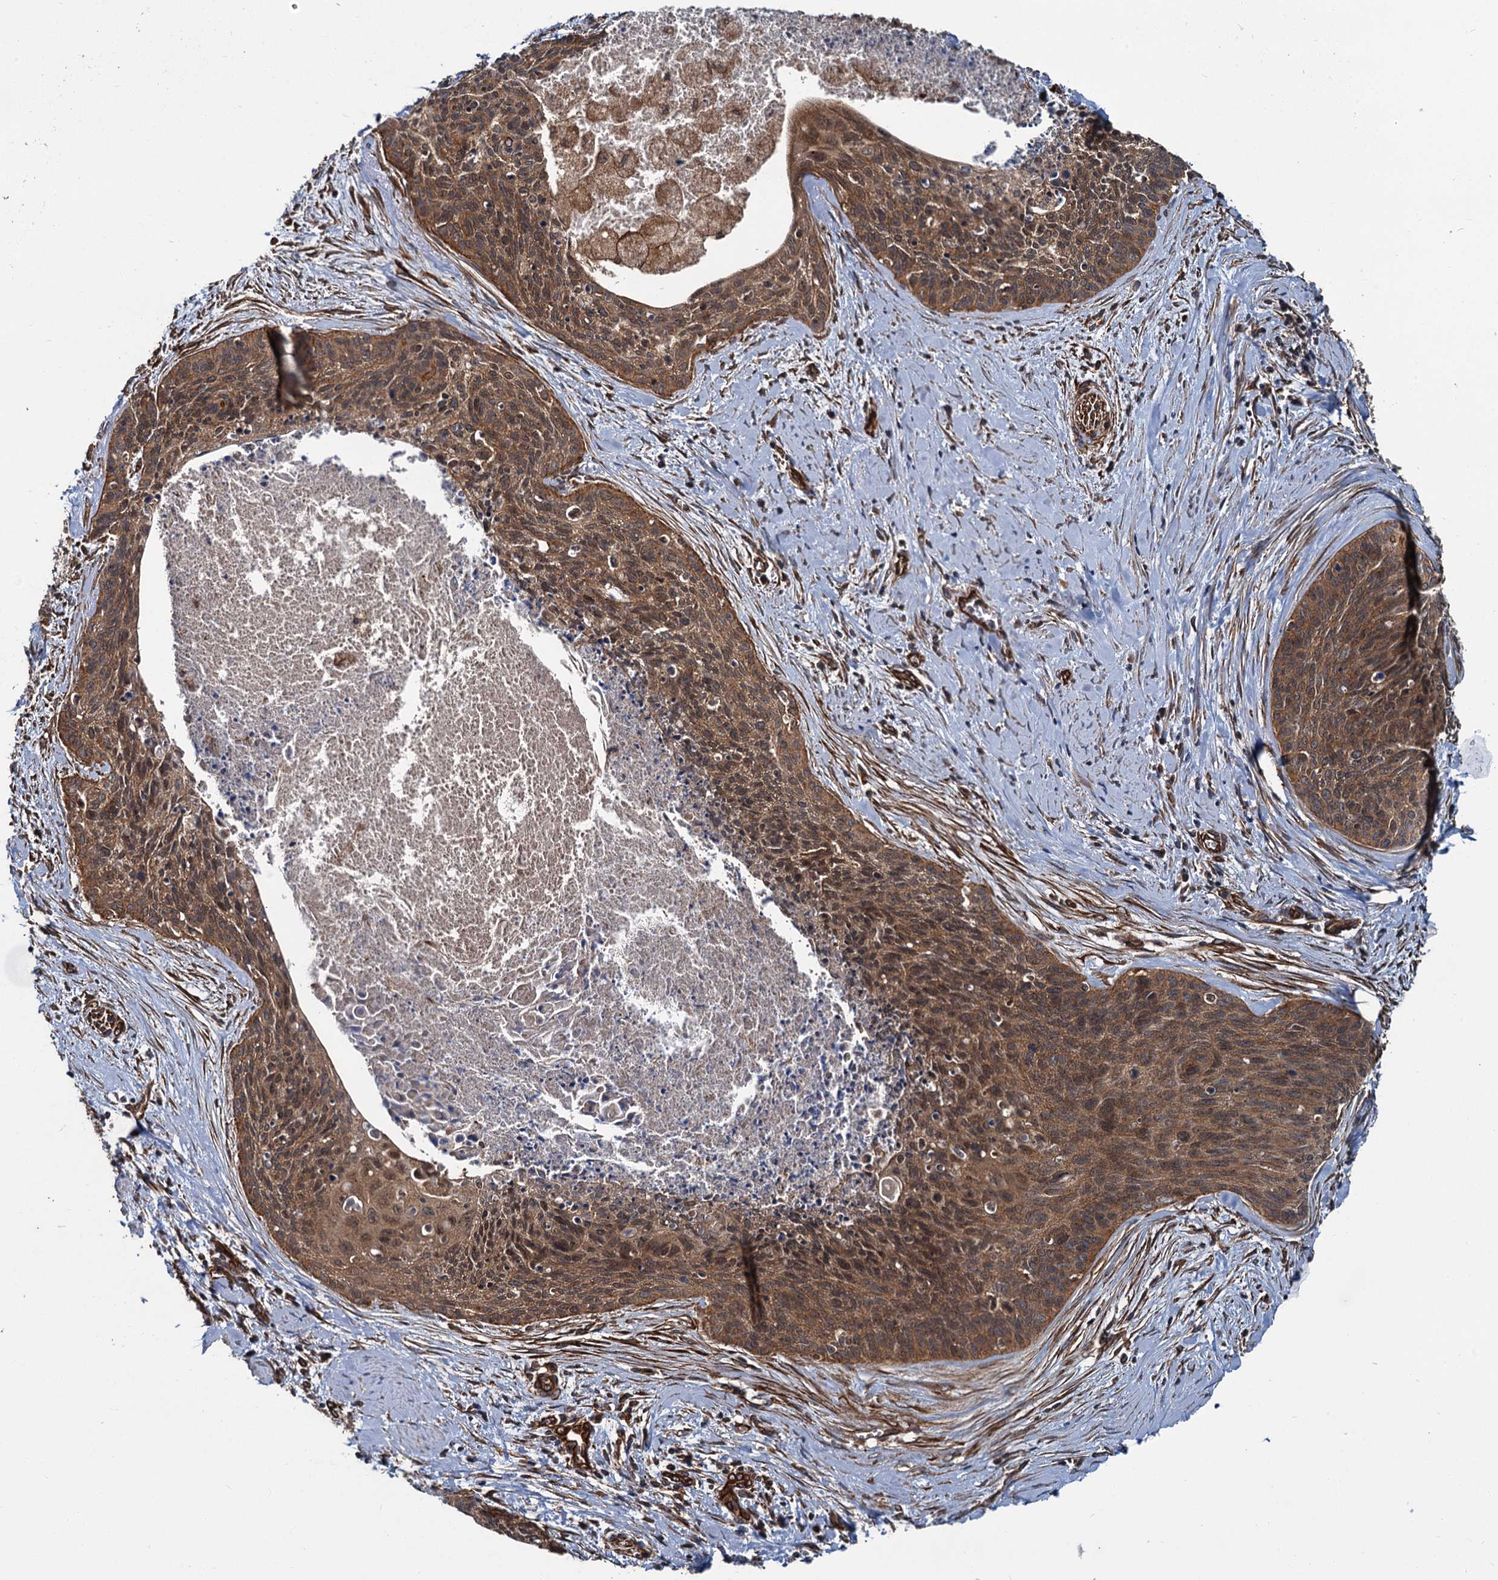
{"staining": {"intensity": "strong", "quantity": ">75%", "location": "cytoplasmic/membranous"}, "tissue": "cervical cancer", "cell_type": "Tumor cells", "image_type": "cancer", "snomed": [{"axis": "morphology", "description": "Squamous cell carcinoma, NOS"}, {"axis": "topography", "description": "Cervix"}], "caption": "Squamous cell carcinoma (cervical) stained for a protein (brown) exhibits strong cytoplasmic/membranous positive staining in about >75% of tumor cells.", "gene": "ZFYVE19", "patient": {"sex": "female", "age": 55}}